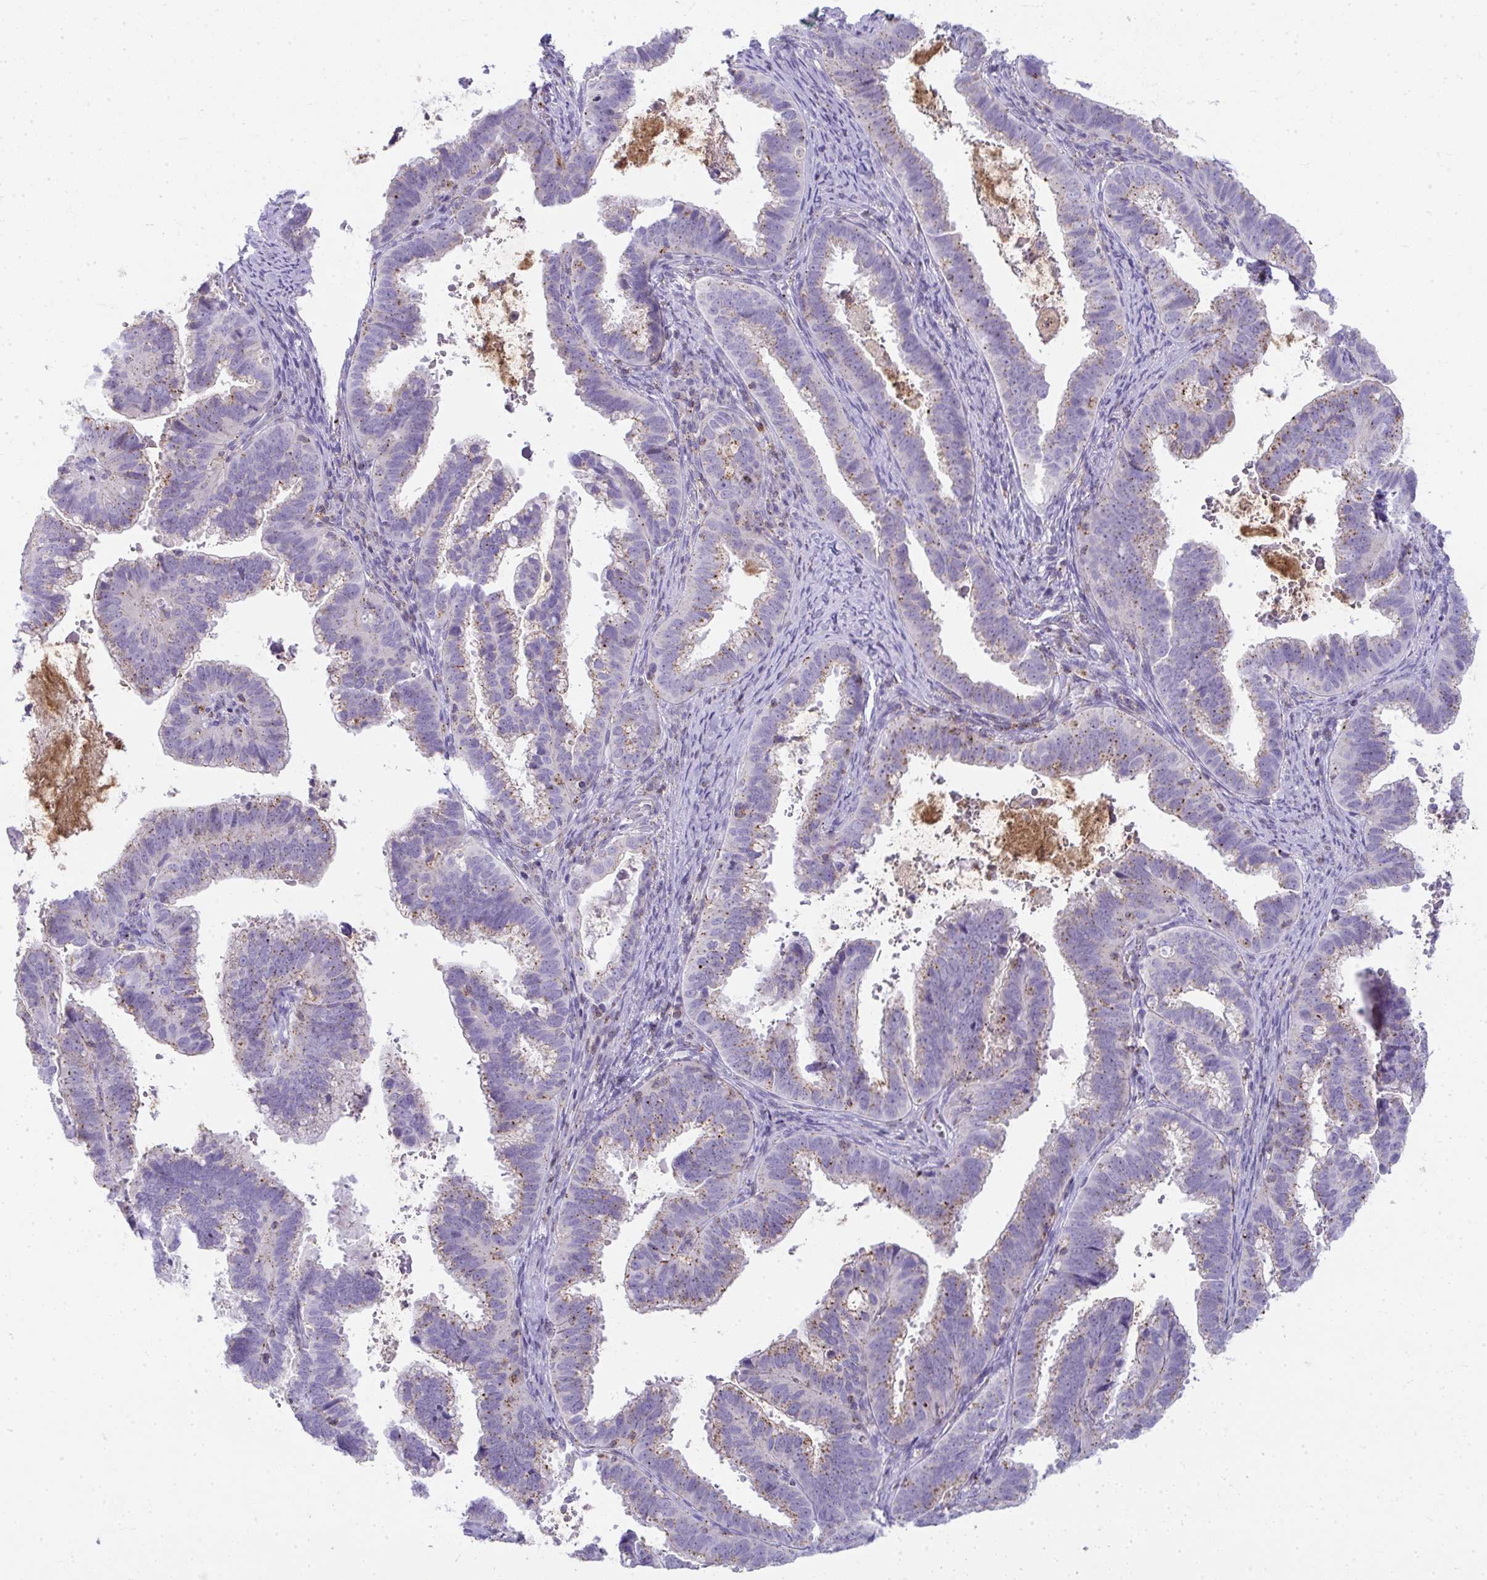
{"staining": {"intensity": "weak", "quantity": "25%-75%", "location": "cytoplasmic/membranous"}, "tissue": "cervical cancer", "cell_type": "Tumor cells", "image_type": "cancer", "snomed": [{"axis": "morphology", "description": "Adenocarcinoma, NOS"}, {"axis": "topography", "description": "Cervix"}], "caption": "IHC of human cervical cancer (adenocarcinoma) displays low levels of weak cytoplasmic/membranous staining in about 25%-75% of tumor cells.", "gene": "VPS4B", "patient": {"sex": "female", "age": 61}}